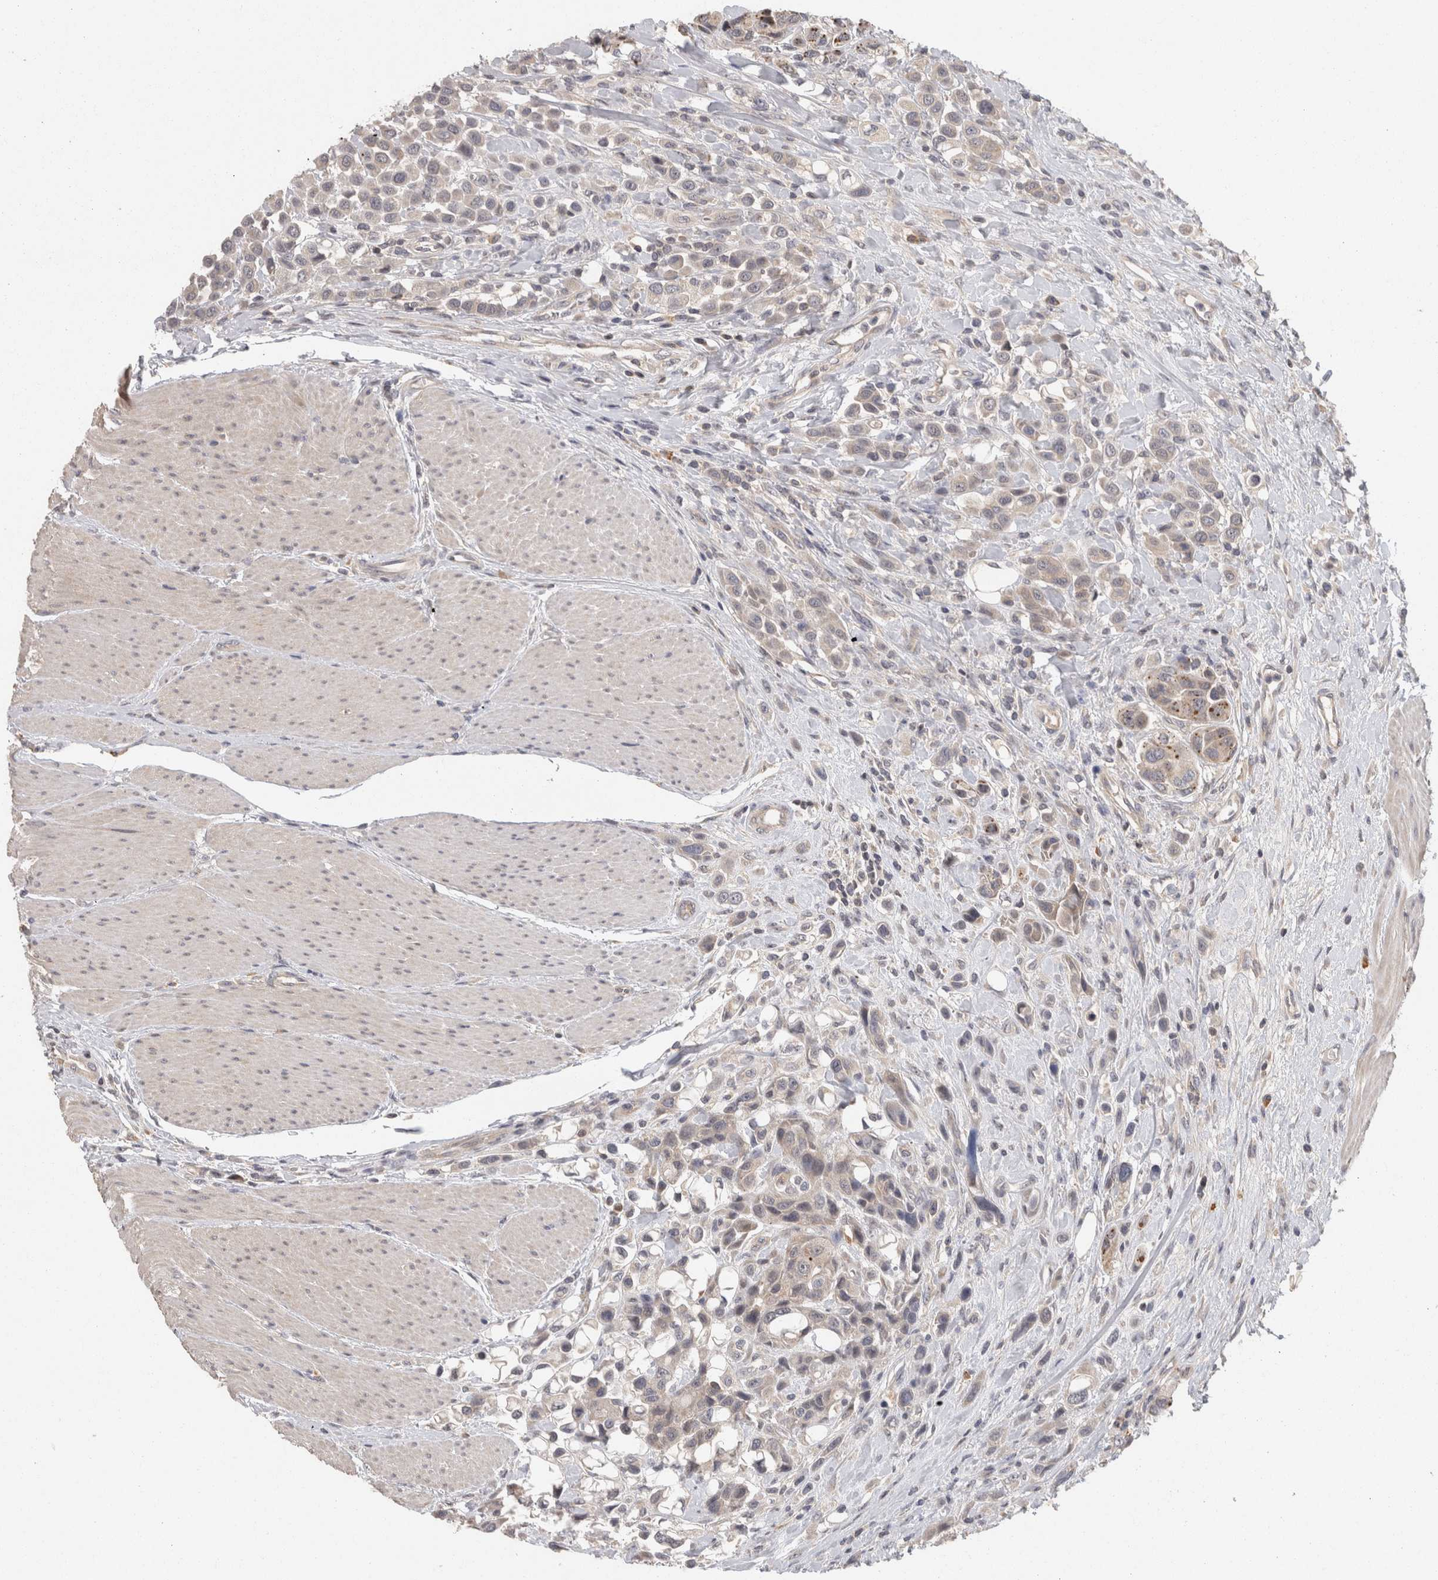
{"staining": {"intensity": "moderate", "quantity": "<25%", "location": "cytoplasmic/membranous"}, "tissue": "urothelial cancer", "cell_type": "Tumor cells", "image_type": "cancer", "snomed": [{"axis": "morphology", "description": "Urothelial carcinoma, High grade"}, {"axis": "topography", "description": "Urinary bladder"}], "caption": "This micrograph exhibits IHC staining of human high-grade urothelial carcinoma, with low moderate cytoplasmic/membranous positivity in about <25% of tumor cells.", "gene": "ACAT2", "patient": {"sex": "male", "age": 50}}